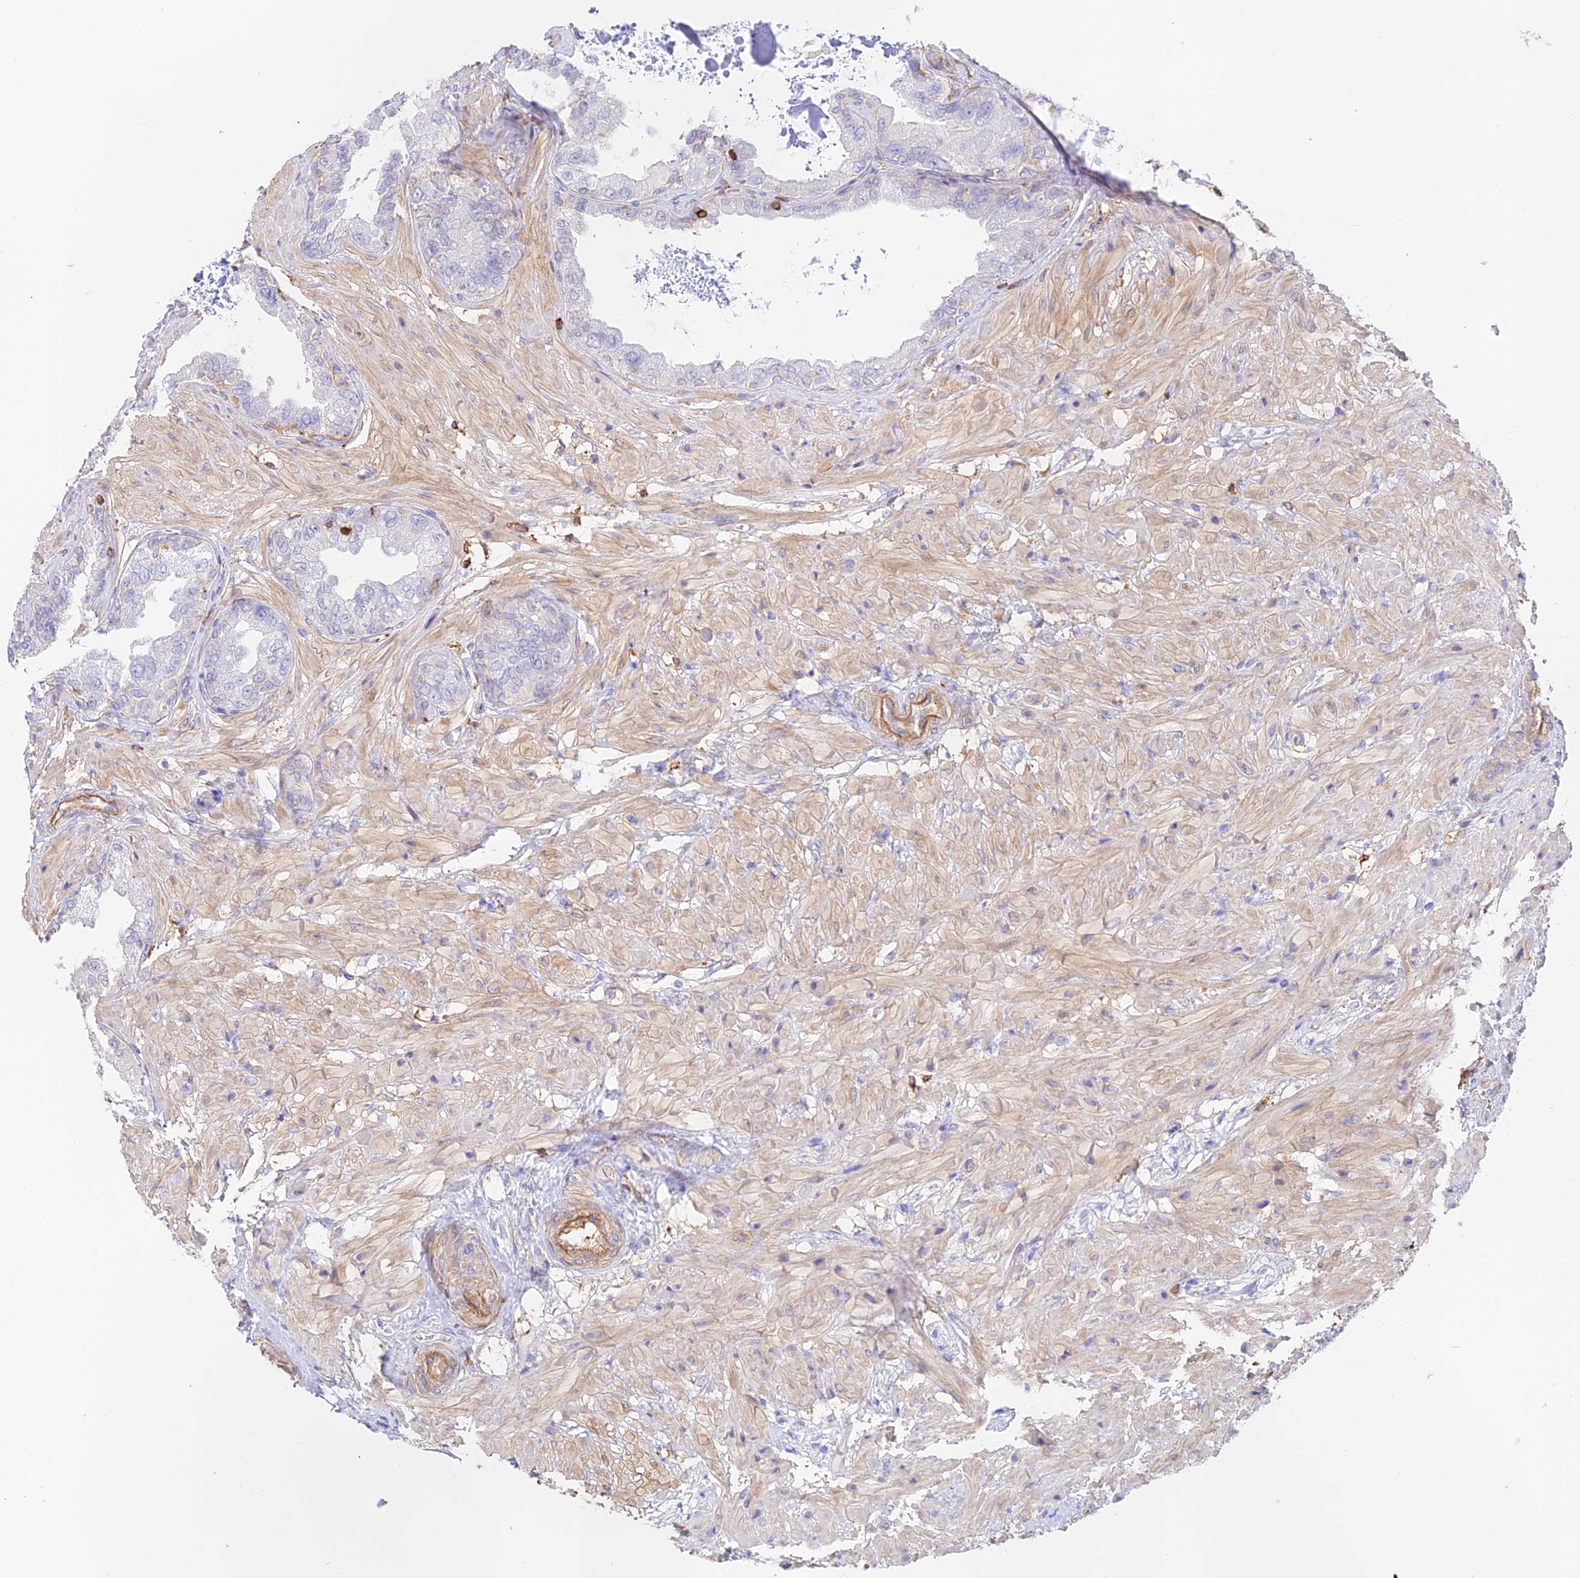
{"staining": {"intensity": "negative", "quantity": "none", "location": "none"}, "tissue": "seminal vesicle", "cell_type": "Glandular cells", "image_type": "normal", "snomed": [{"axis": "morphology", "description": "Normal tissue, NOS"}, {"axis": "topography", "description": "Seminal veicle"}], "caption": "The micrograph displays no significant staining in glandular cells of seminal vesicle.", "gene": "DENND1C", "patient": {"sex": "male", "age": 63}}